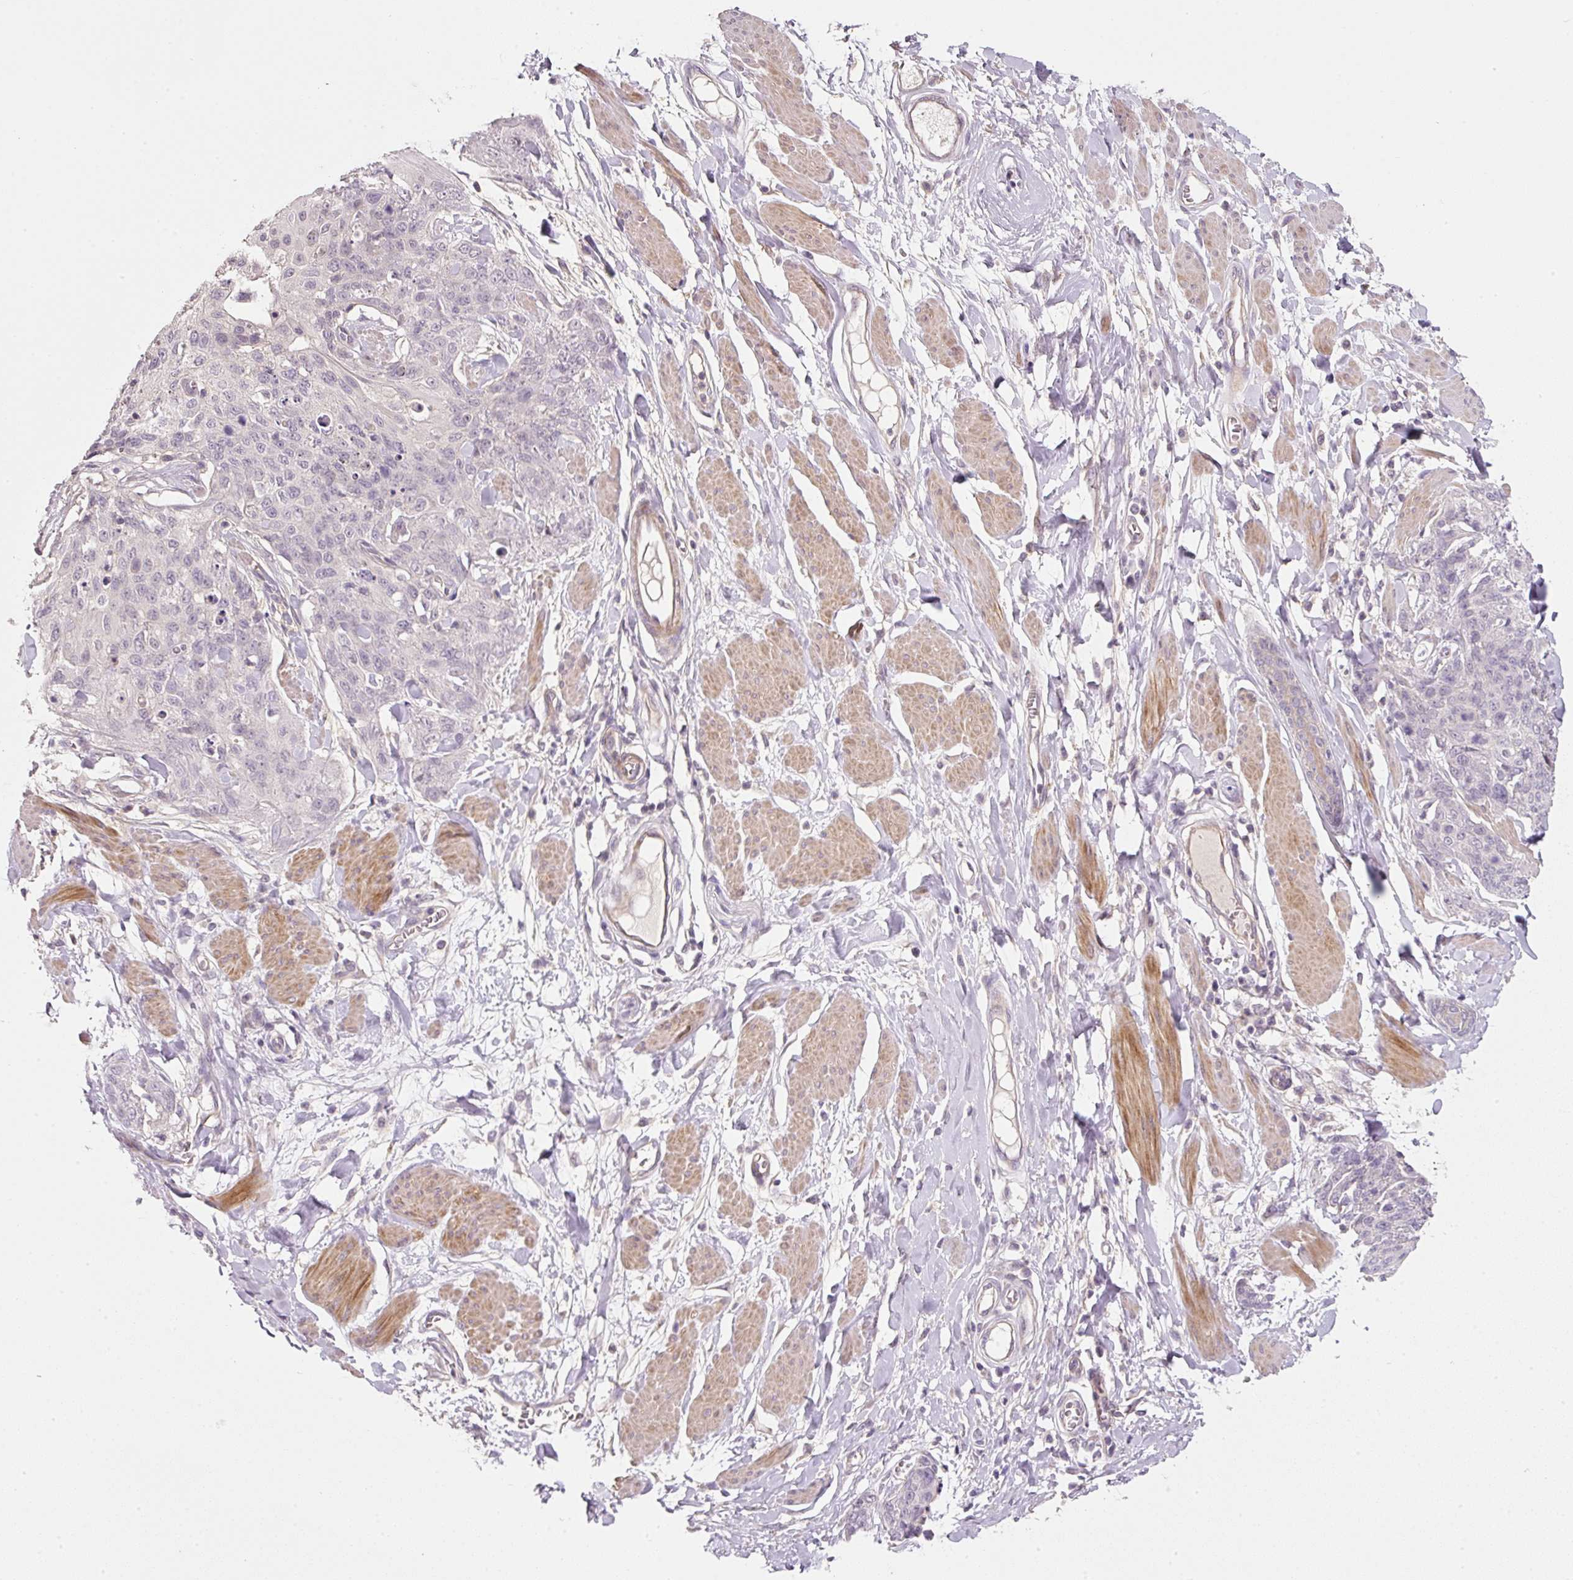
{"staining": {"intensity": "negative", "quantity": "none", "location": "none"}, "tissue": "skin cancer", "cell_type": "Tumor cells", "image_type": "cancer", "snomed": [{"axis": "morphology", "description": "Squamous cell carcinoma, NOS"}, {"axis": "topography", "description": "Skin"}, {"axis": "topography", "description": "Vulva"}], "caption": "The immunohistochemistry histopathology image has no significant expression in tumor cells of skin cancer tissue.", "gene": "TIRAP", "patient": {"sex": "female", "age": 85}}